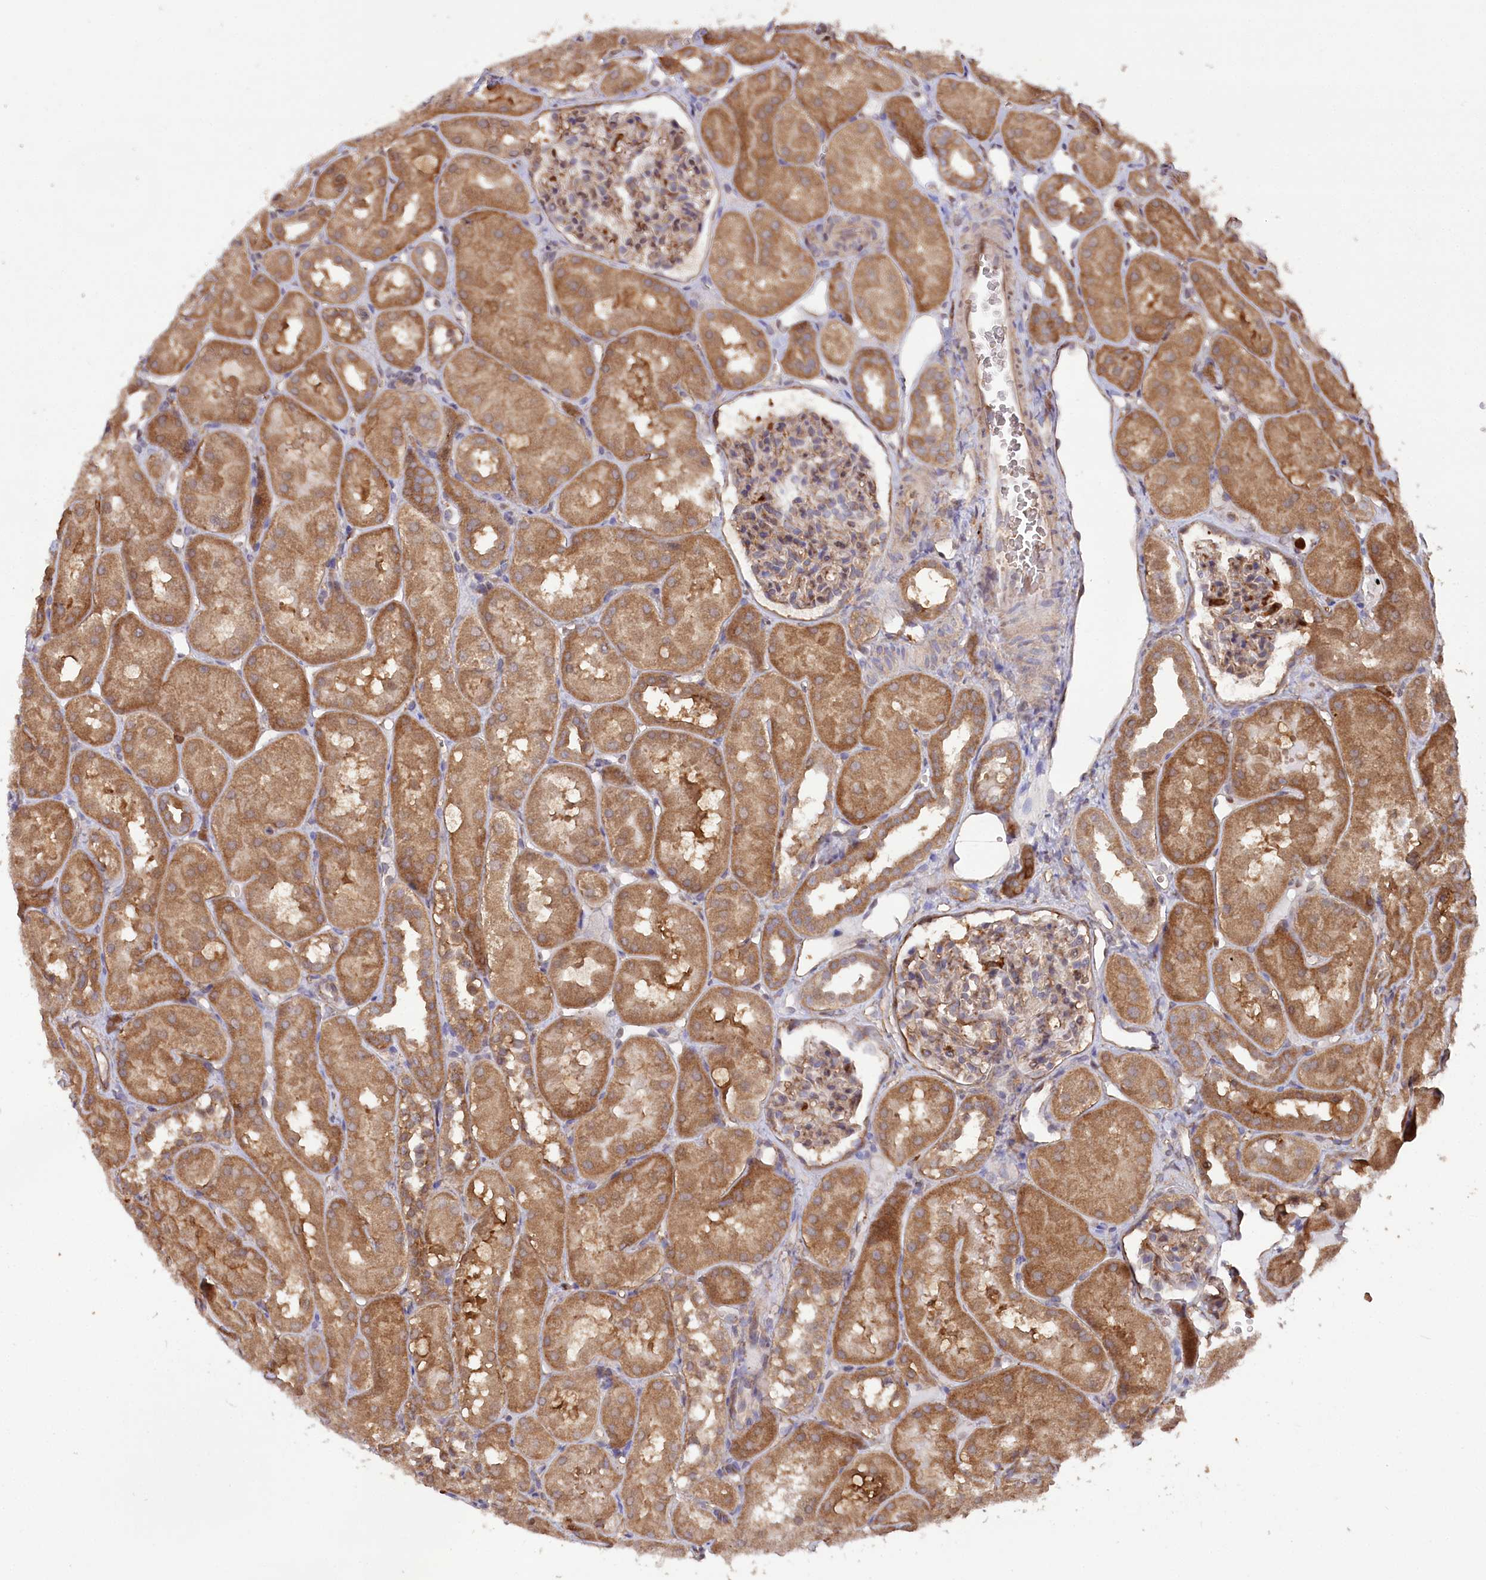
{"staining": {"intensity": "moderate", "quantity": "25%-75%", "location": "cytoplasmic/membranous"}, "tissue": "kidney", "cell_type": "Cells in glomeruli", "image_type": "normal", "snomed": [{"axis": "morphology", "description": "Normal tissue, NOS"}, {"axis": "topography", "description": "Kidney"}, {"axis": "topography", "description": "Urinary bladder"}], "caption": "The histopathology image shows a brown stain indicating the presence of a protein in the cytoplasmic/membranous of cells in glomeruli in kidney. (DAB IHC with brightfield microscopy, high magnification).", "gene": "LSG1", "patient": {"sex": "male", "age": 16}}